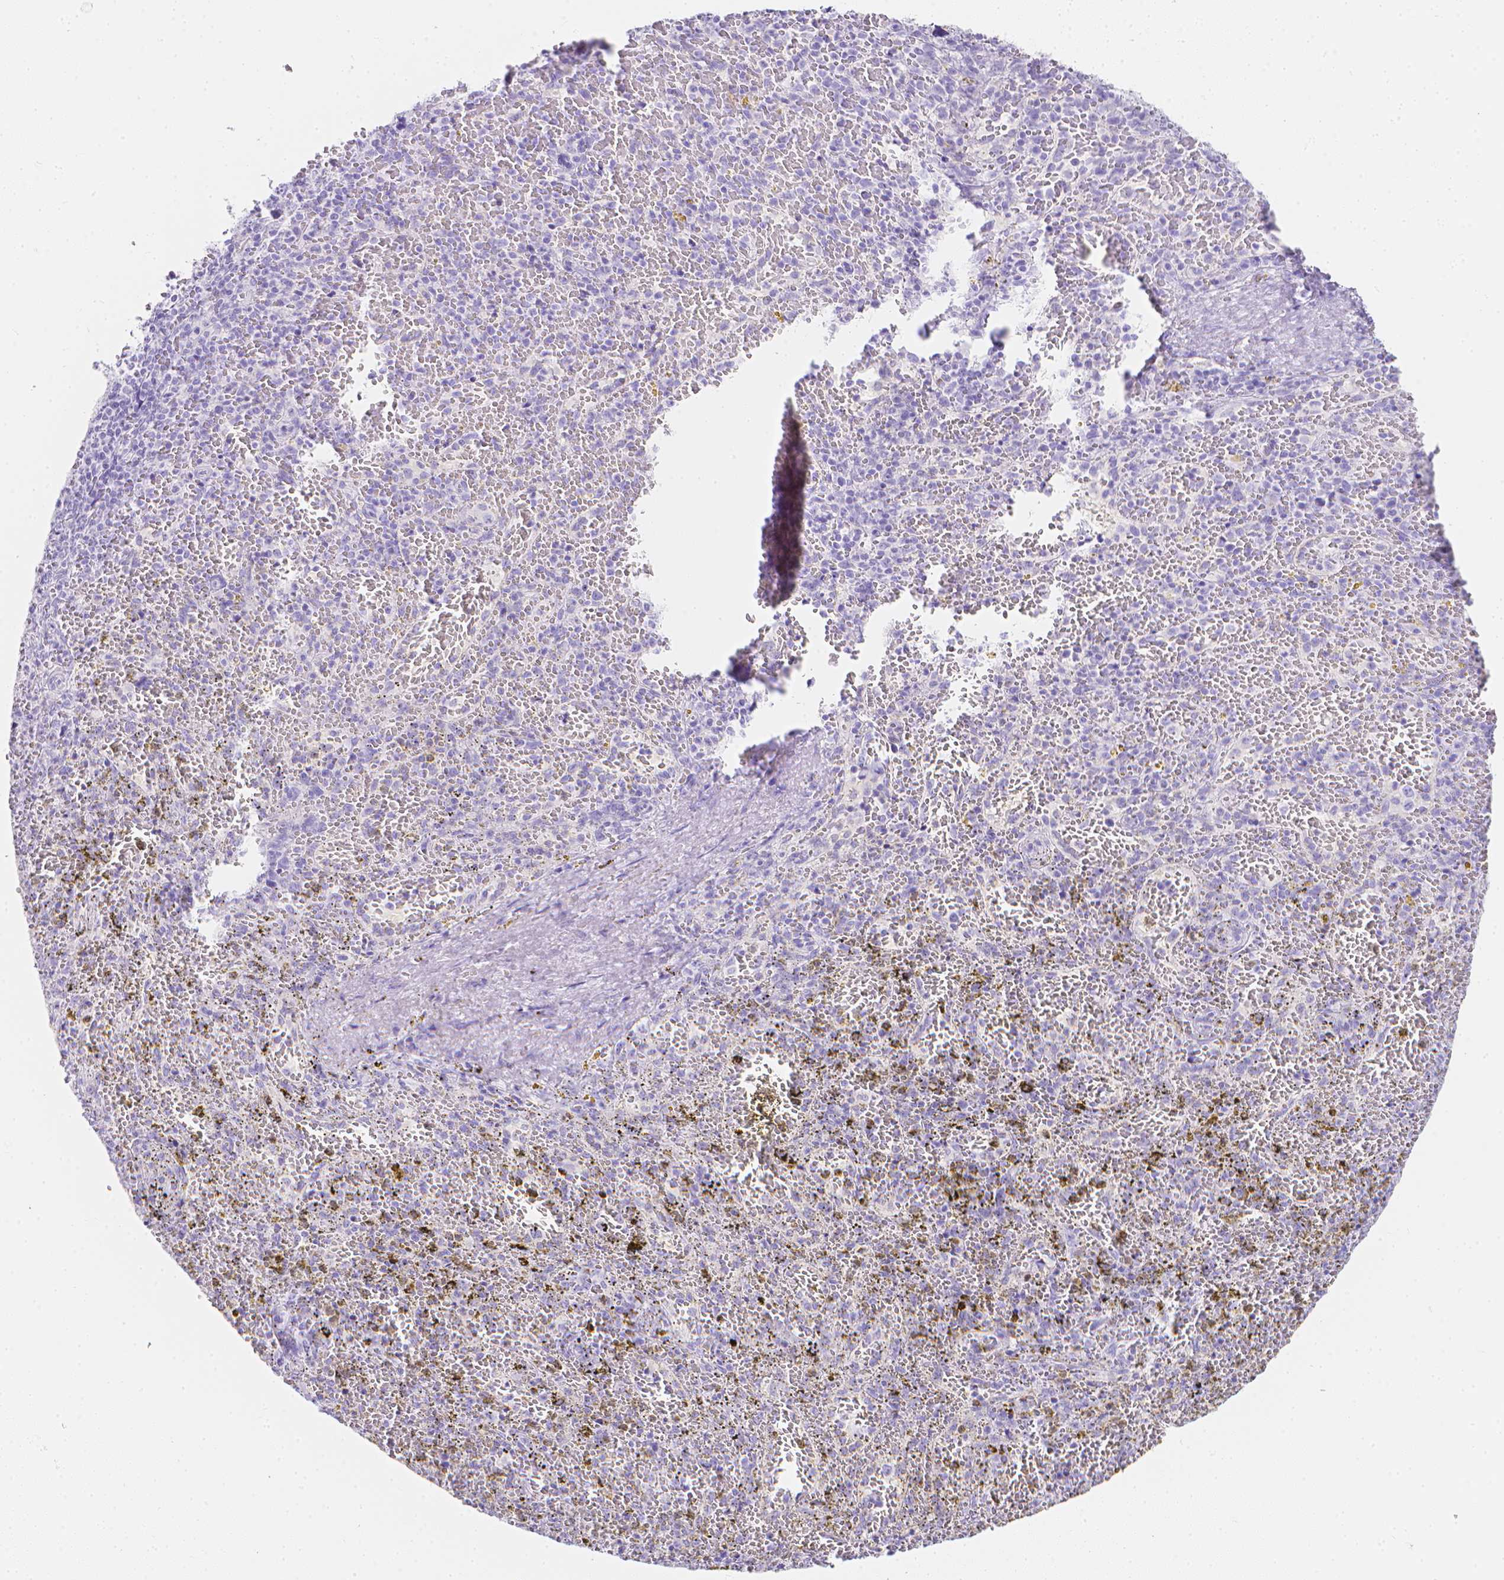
{"staining": {"intensity": "negative", "quantity": "none", "location": "none"}, "tissue": "spleen", "cell_type": "Cells in red pulp", "image_type": "normal", "snomed": [{"axis": "morphology", "description": "Normal tissue, NOS"}, {"axis": "topography", "description": "Spleen"}], "caption": "High magnification brightfield microscopy of benign spleen stained with DAB (brown) and counterstained with hematoxylin (blue): cells in red pulp show no significant staining. (IHC, brightfield microscopy, high magnification).", "gene": "LGALS4", "patient": {"sex": "female", "age": 50}}